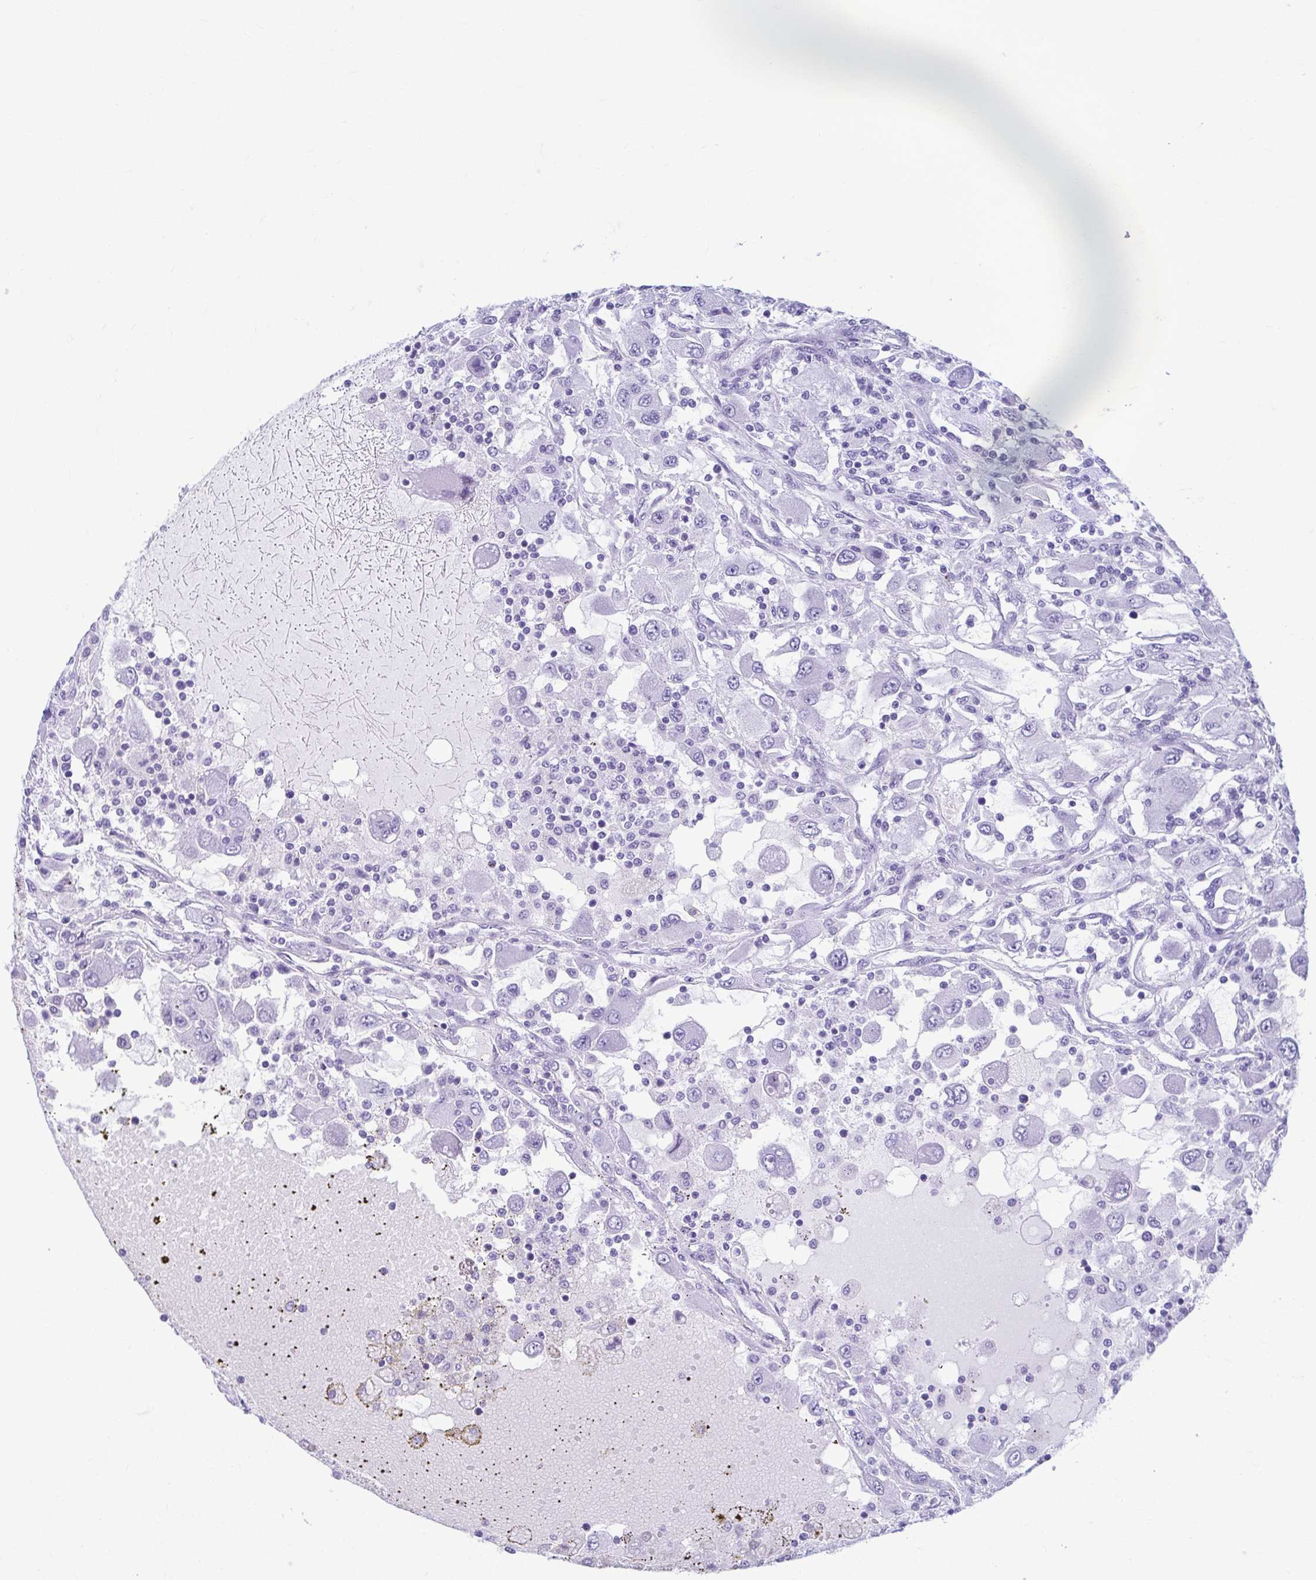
{"staining": {"intensity": "negative", "quantity": "none", "location": "none"}, "tissue": "renal cancer", "cell_type": "Tumor cells", "image_type": "cancer", "snomed": [{"axis": "morphology", "description": "Adenocarcinoma, NOS"}, {"axis": "topography", "description": "Kidney"}], "caption": "Tumor cells are negative for brown protein staining in adenocarcinoma (renal). Nuclei are stained in blue.", "gene": "TCEAL3", "patient": {"sex": "female", "age": 67}}